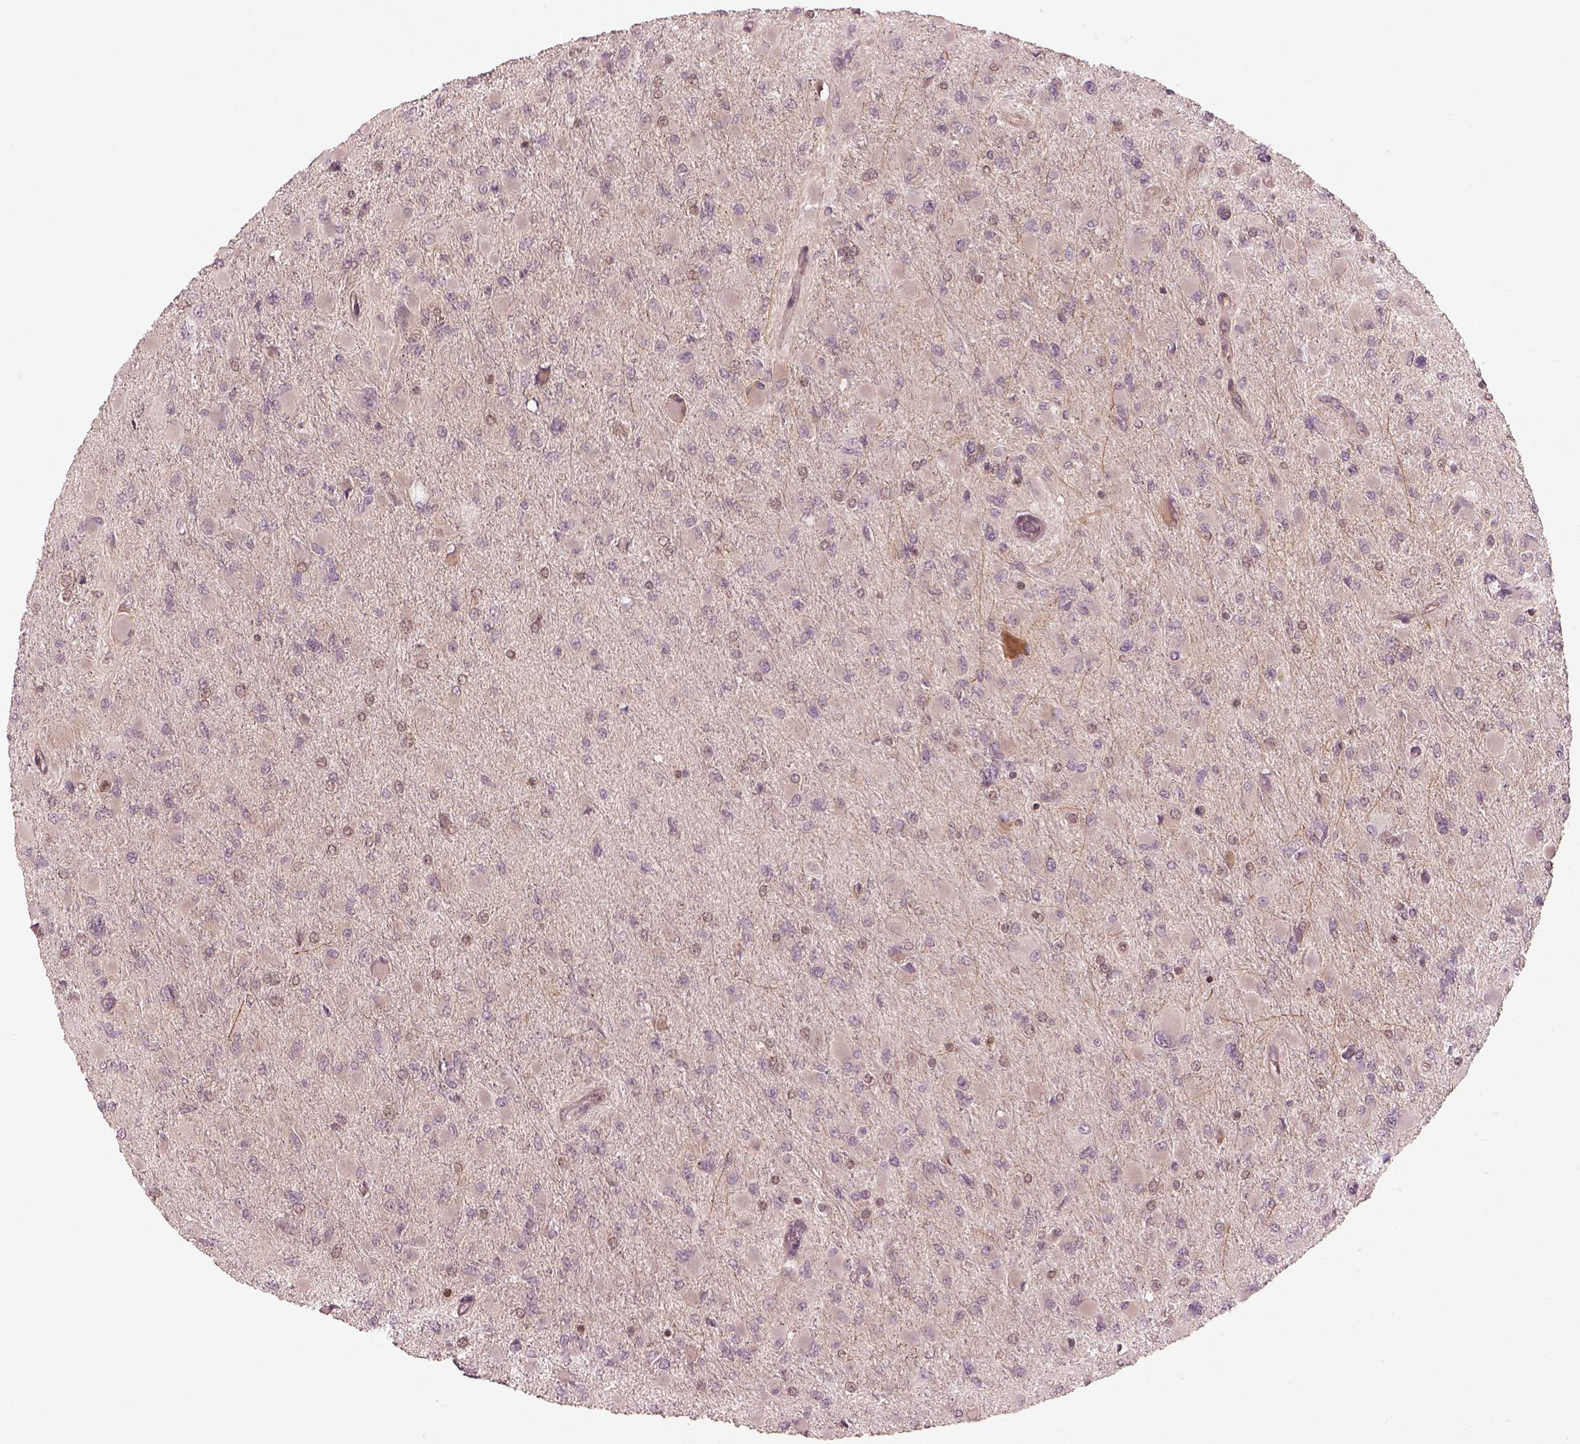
{"staining": {"intensity": "negative", "quantity": "none", "location": "none"}, "tissue": "glioma", "cell_type": "Tumor cells", "image_type": "cancer", "snomed": [{"axis": "morphology", "description": "Glioma, malignant, High grade"}, {"axis": "topography", "description": "Cerebral cortex"}], "caption": "Immunohistochemical staining of human glioma displays no significant staining in tumor cells. (DAB (3,3'-diaminobenzidine) IHC with hematoxylin counter stain).", "gene": "FAM107B", "patient": {"sex": "female", "age": 36}}